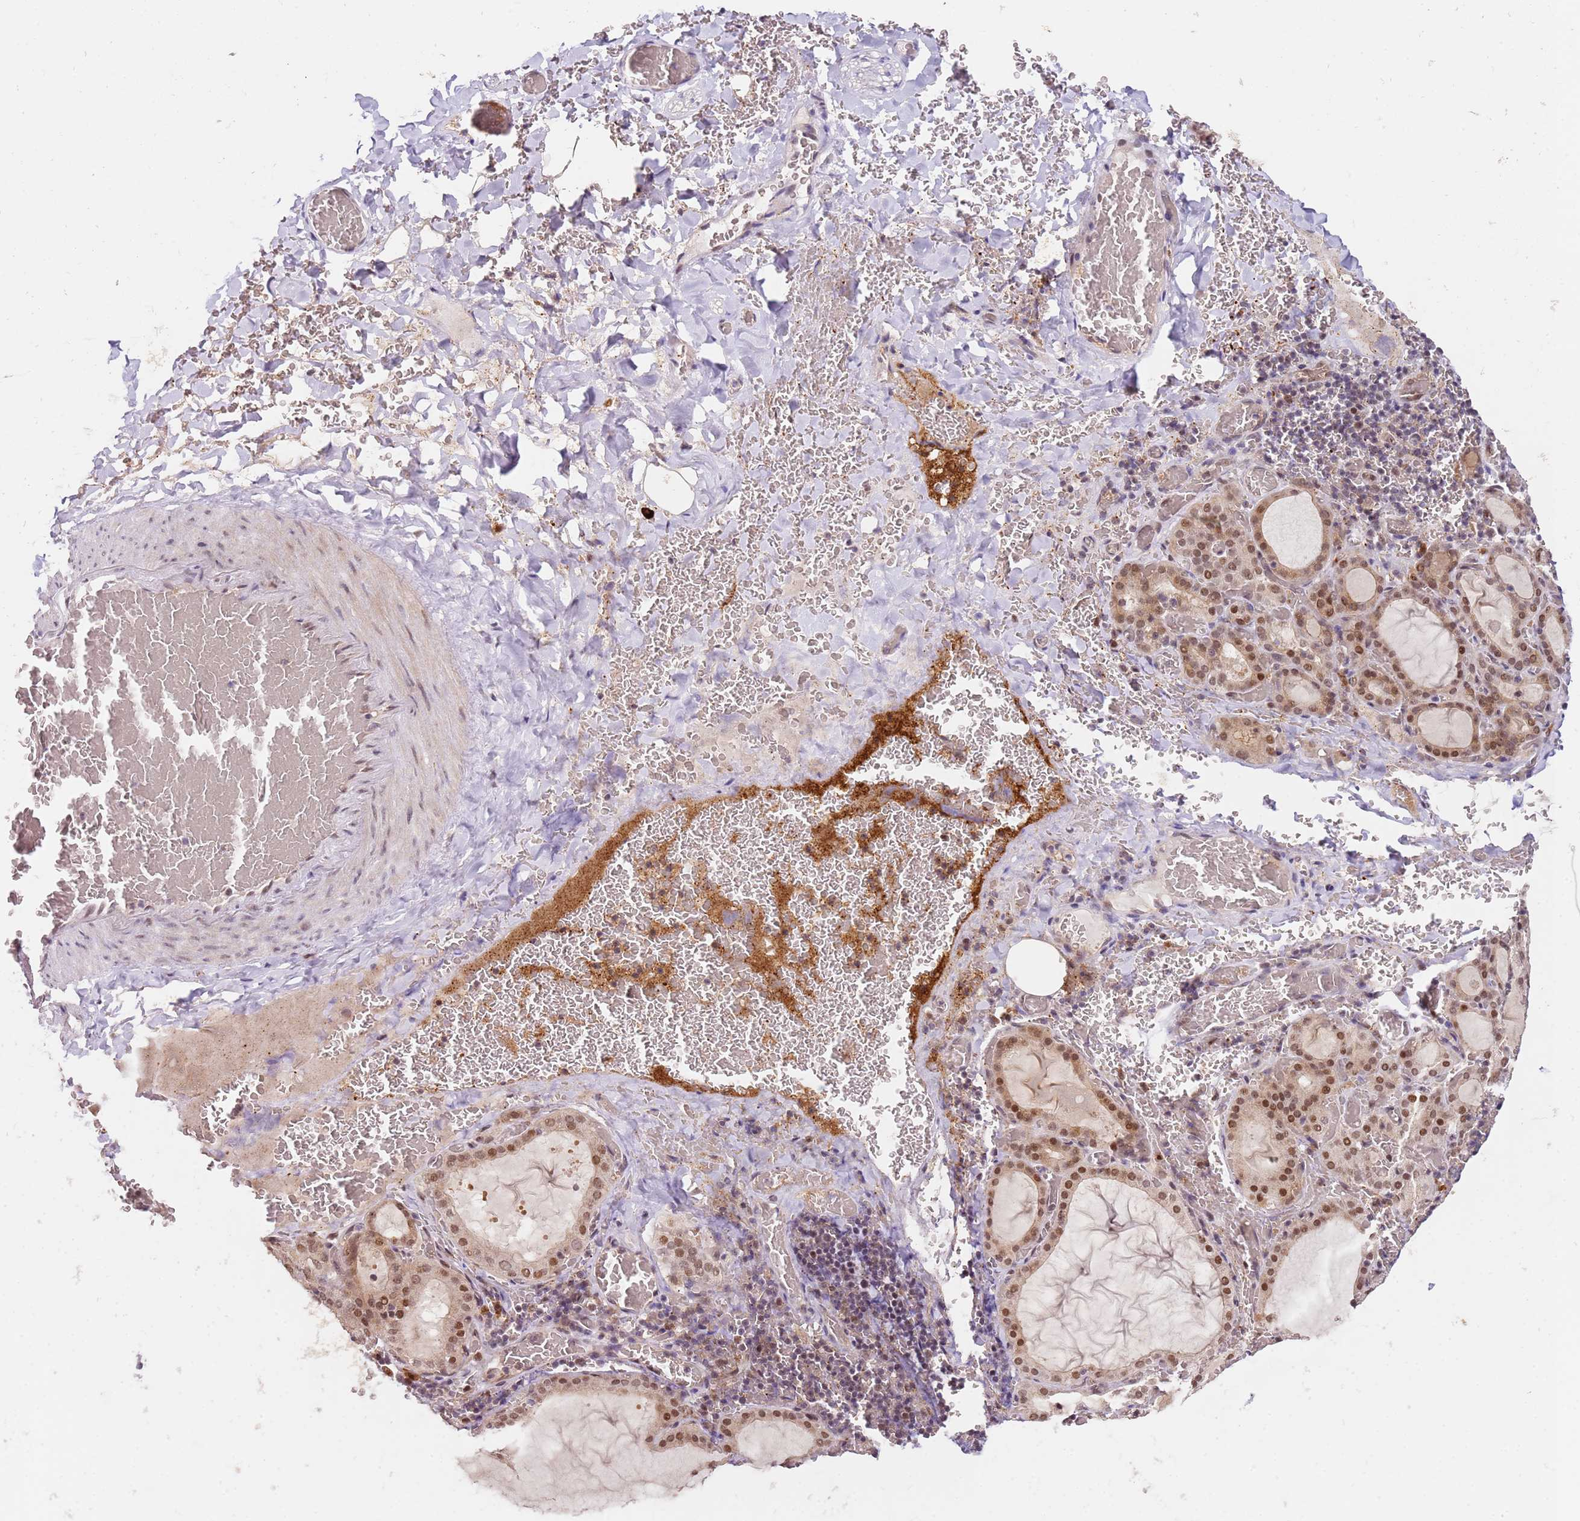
{"staining": {"intensity": "moderate", "quantity": ">75%", "location": "cytoplasmic/membranous,nuclear"}, "tissue": "thyroid gland", "cell_type": "Glandular cells", "image_type": "normal", "snomed": [{"axis": "morphology", "description": "Normal tissue, NOS"}, {"axis": "topography", "description": "Thyroid gland"}], "caption": "Approximately >75% of glandular cells in benign human thyroid gland show moderate cytoplasmic/membranous,nuclear protein positivity as visualized by brown immunohistochemical staining.", "gene": "LGALSL", "patient": {"sex": "female", "age": 39}}